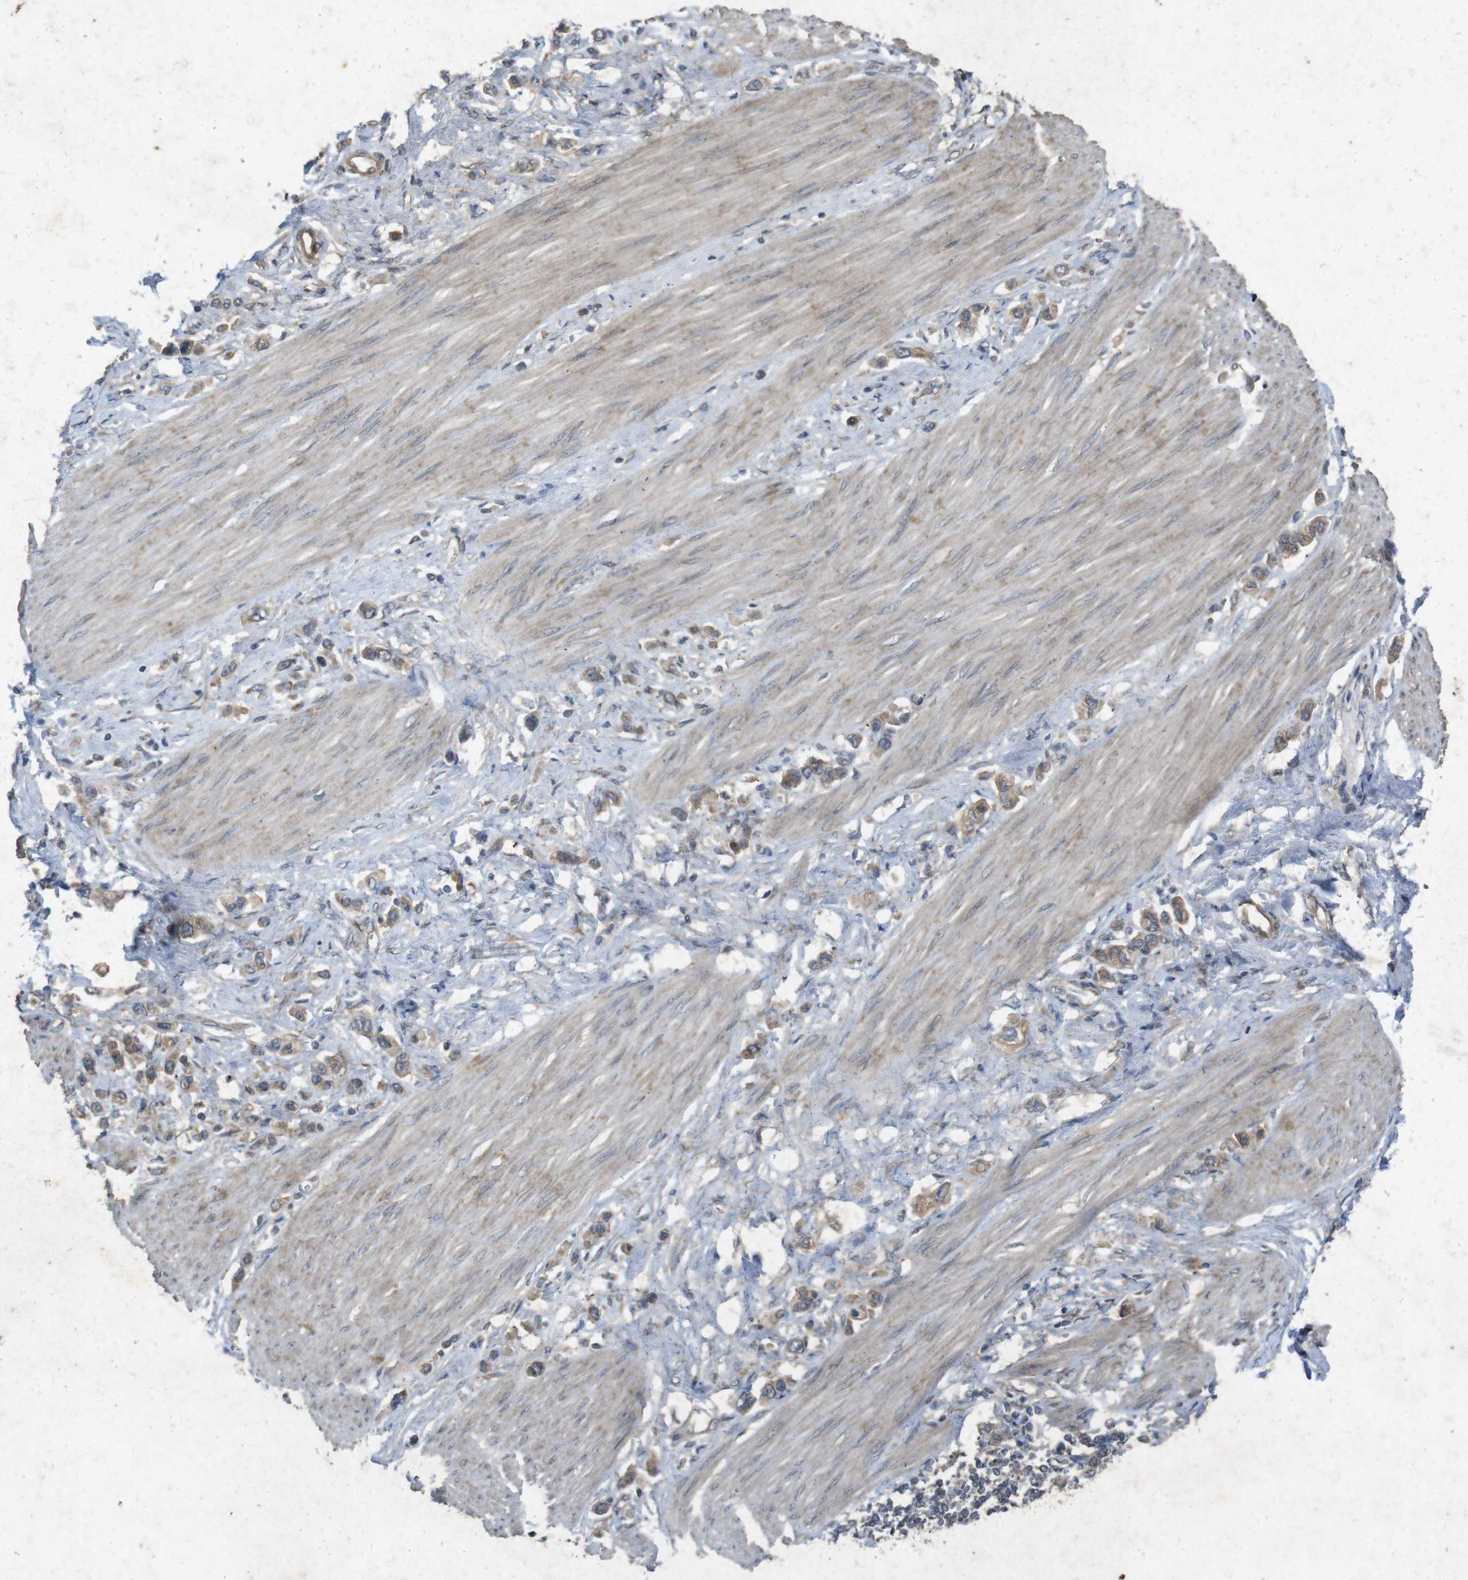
{"staining": {"intensity": "moderate", "quantity": ">75%", "location": "cytoplasmic/membranous"}, "tissue": "stomach cancer", "cell_type": "Tumor cells", "image_type": "cancer", "snomed": [{"axis": "morphology", "description": "Adenocarcinoma, NOS"}, {"axis": "topography", "description": "Stomach"}], "caption": "This micrograph shows immunohistochemistry staining of adenocarcinoma (stomach), with medium moderate cytoplasmic/membranous staining in approximately >75% of tumor cells.", "gene": "FLCN", "patient": {"sex": "female", "age": 65}}